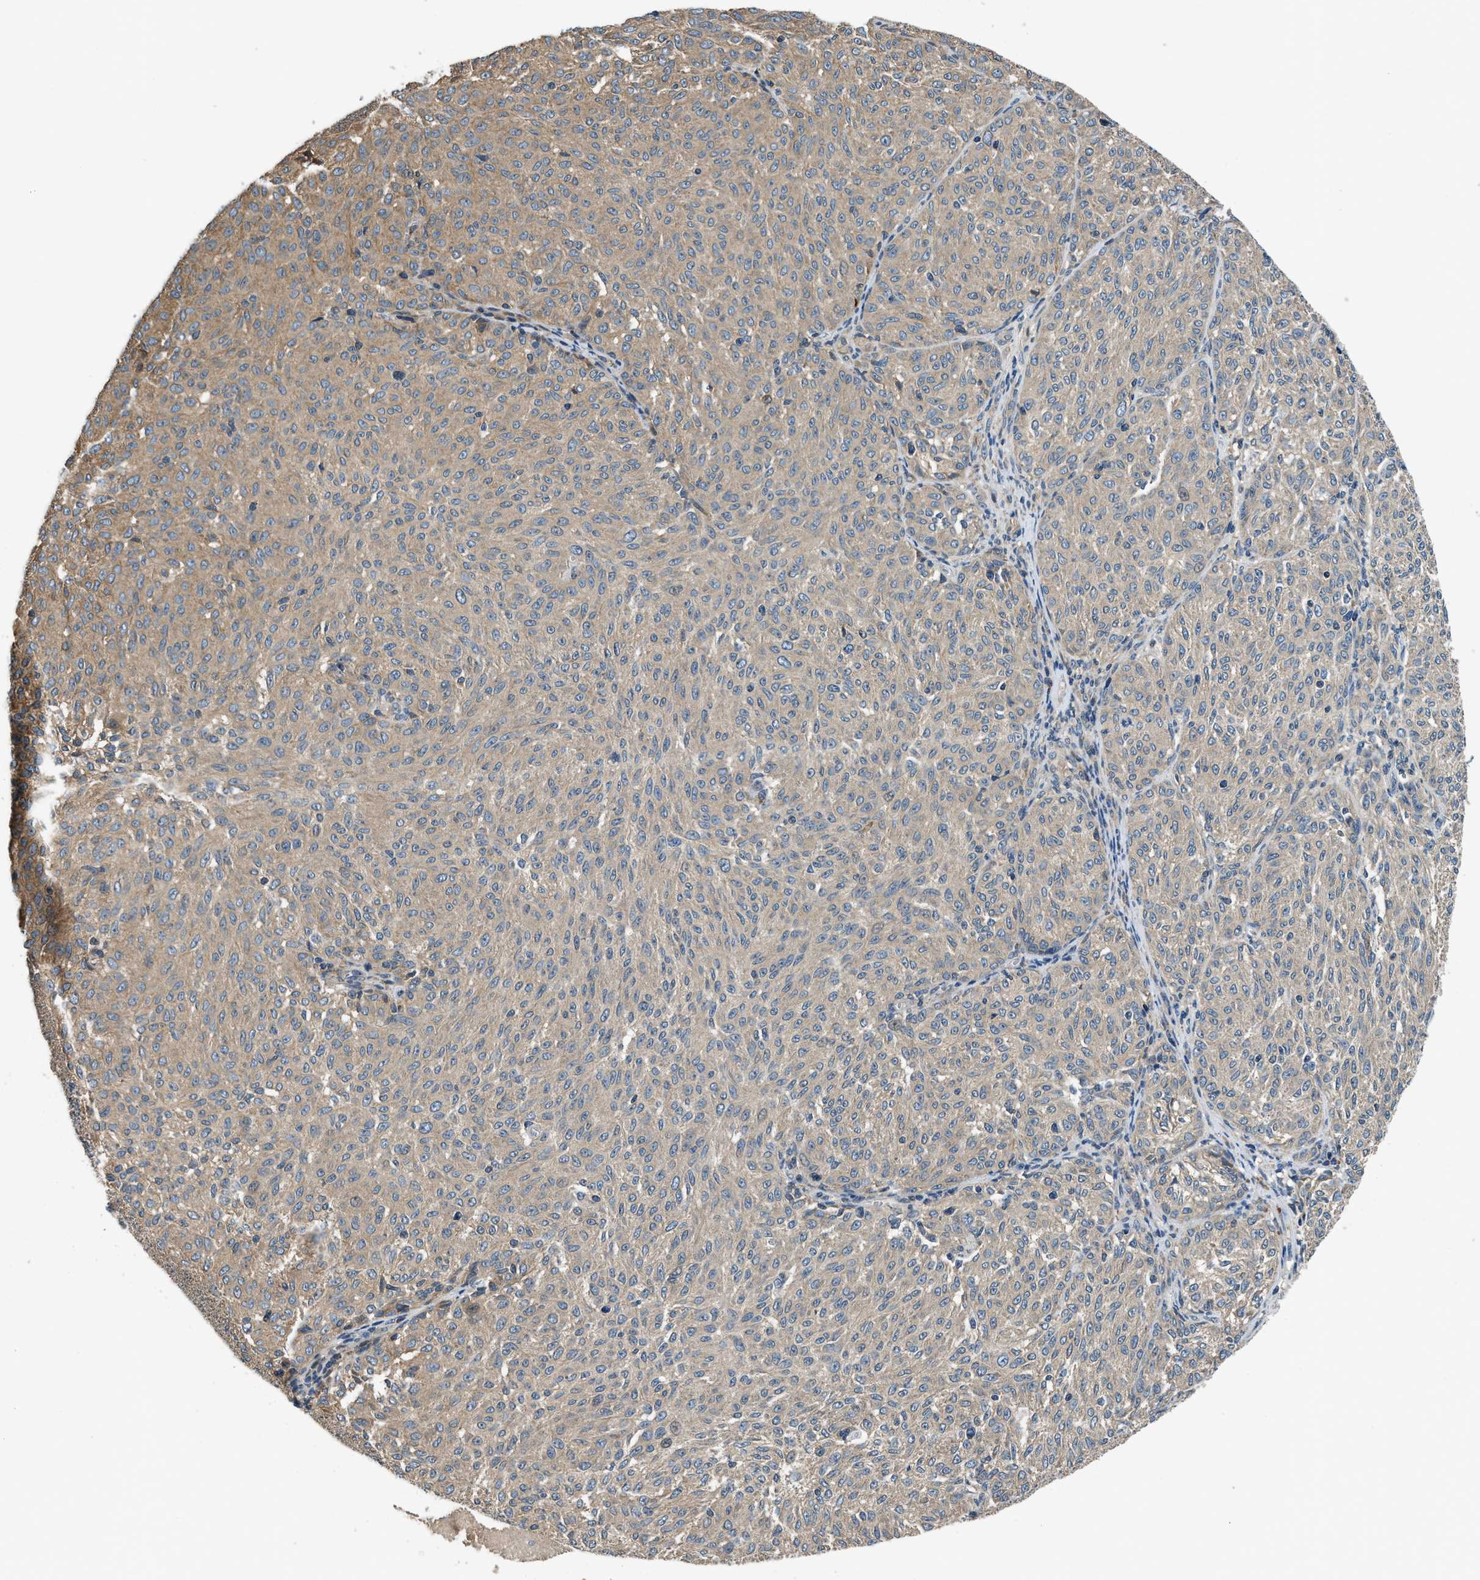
{"staining": {"intensity": "weak", "quantity": ">75%", "location": "cytoplasmic/membranous"}, "tissue": "melanoma", "cell_type": "Tumor cells", "image_type": "cancer", "snomed": [{"axis": "morphology", "description": "Malignant melanoma, NOS"}, {"axis": "topography", "description": "Skin"}], "caption": "Protein expression analysis of human malignant melanoma reveals weak cytoplasmic/membranous positivity in approximately >75% of tumor cells. Nuclei are stained in blue.", "gene": "IL3RA", "patient": {"sex": "female", "age": 72}}